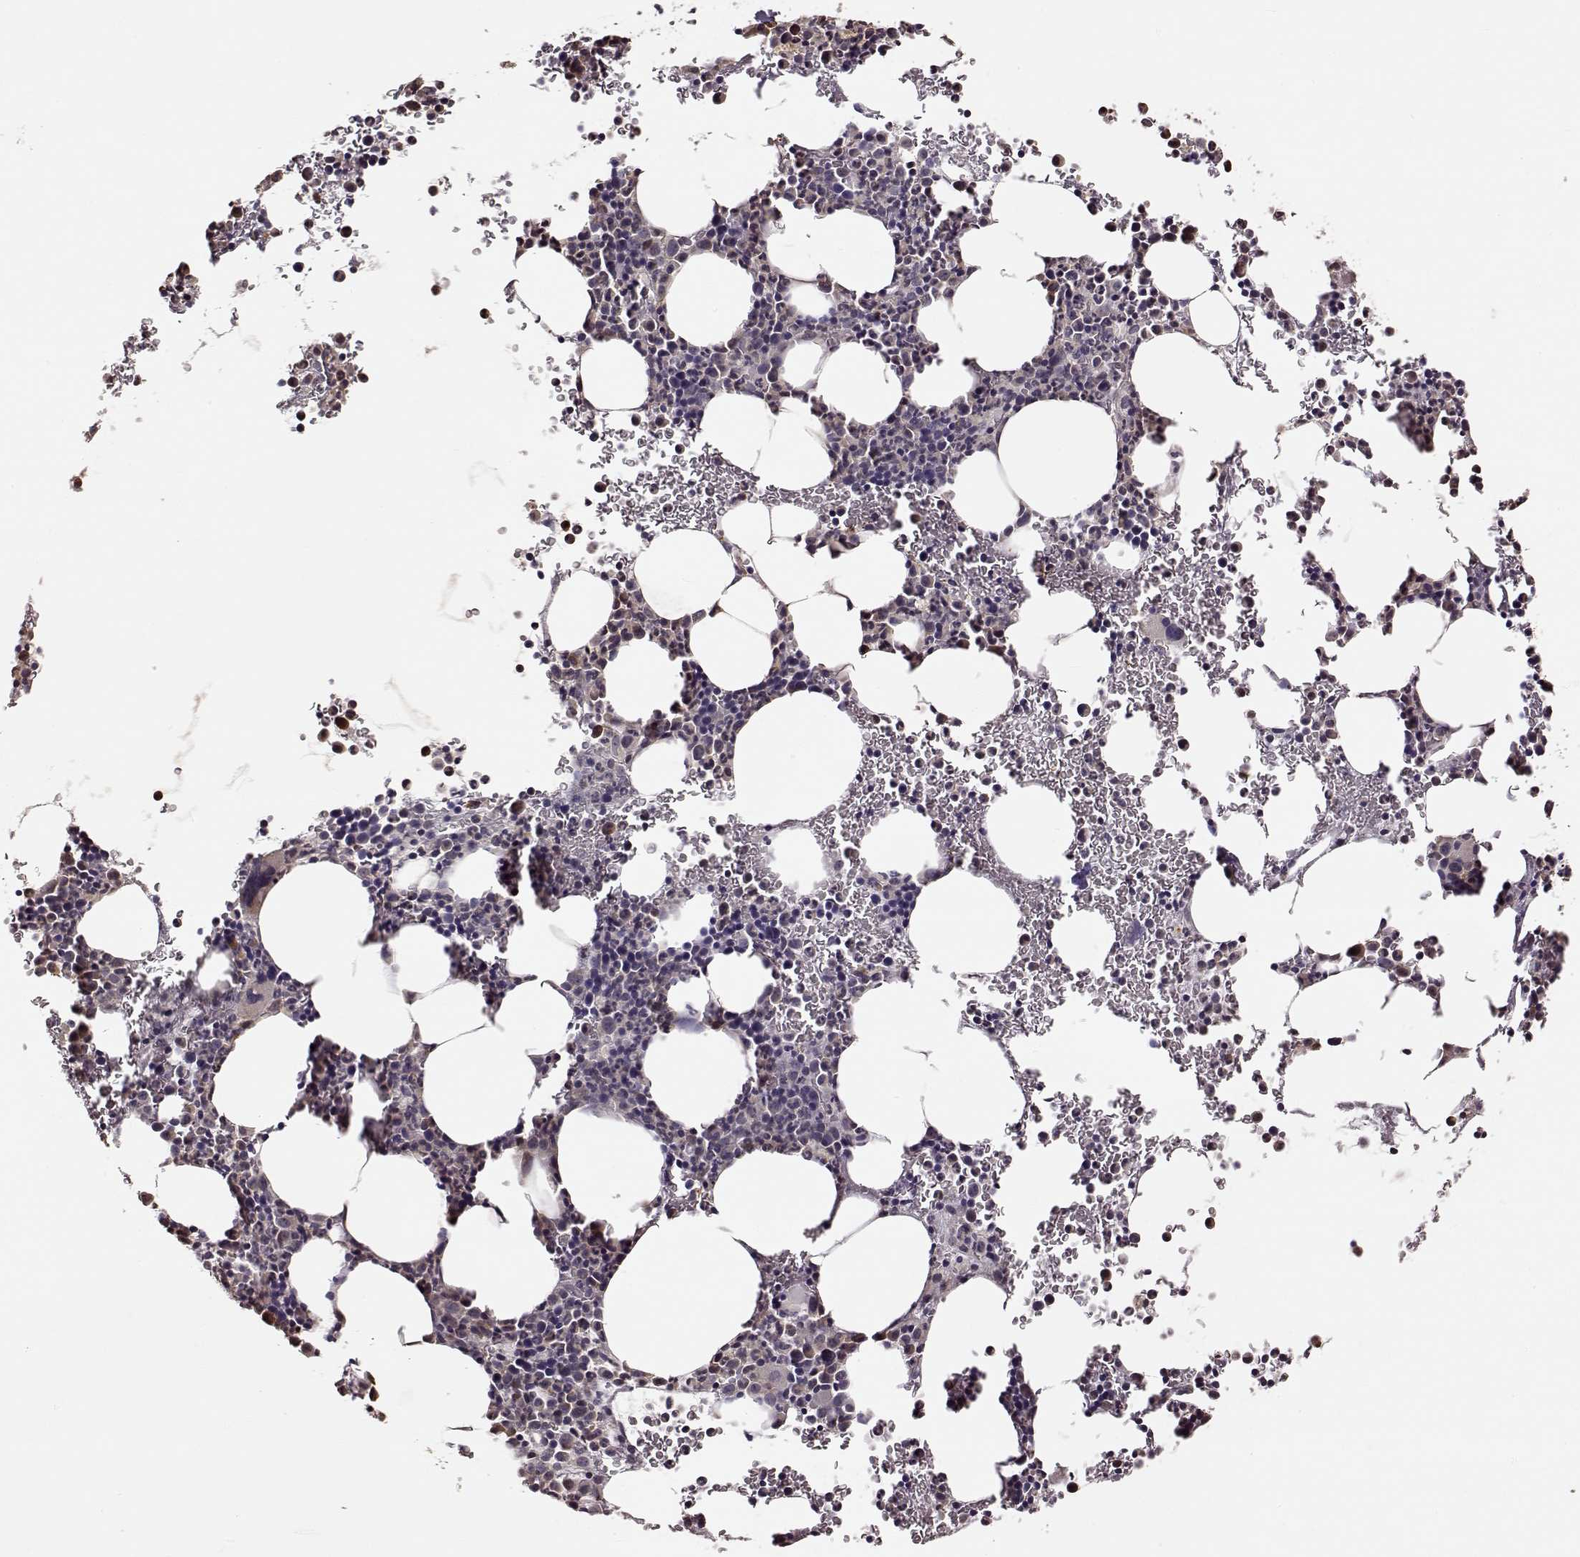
{"staining": {"intensity": "weak", "quantity": "<25%", "location": "cytoplasmic/membranous"}, "tissue": "bone marrow", "cell_type": "Hematopoietic cells", "image_type": "normal", "snomed": [{"axis": "morphology", "description": "Normal tissue, NOS"}, {"axis": "topography", "description": "Bone marrow"}], "caption": "Hematopoietic cells are negative for brown protein staining in unremarkable bone marrow. (Stains: DAB (3,3'-diaminobenzidine) immunohistochemistry (IHC) with hematoxylin counter stain, Microscopy: brightfield microscopy at high magnification).", "gene": "CRB1", "patient": {"sex": "male", "age": 81}}